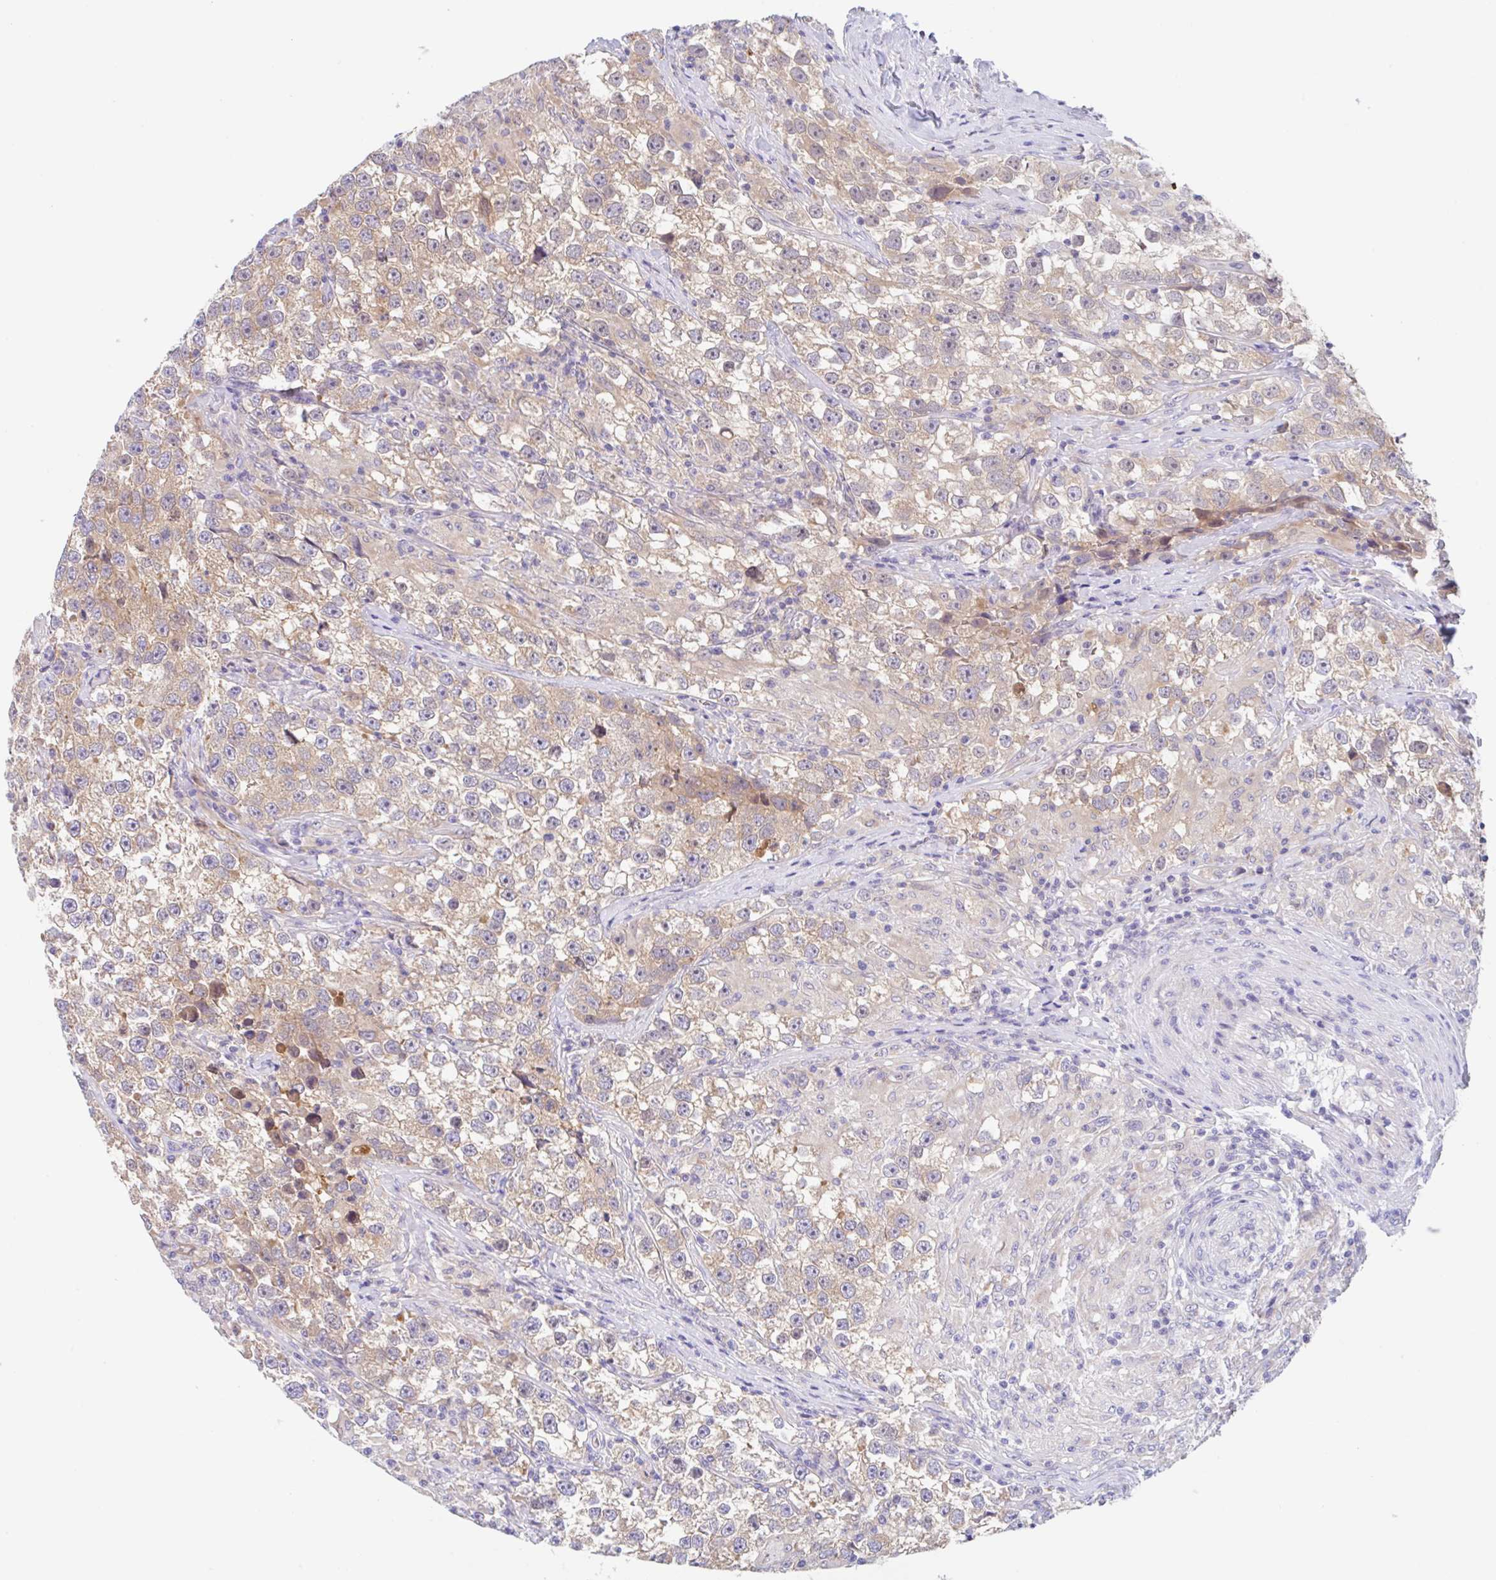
{"staining": {"intensity": "weak", "quantity": ">75%", "location": "cytoplasmic/membranous"}, "tissue": "testis cancer", "cell_type": "Tumor cells", "image_type": "cancer", "snomed": [{"axis": "morphology", "description": "Seminoma, NOS"}, {"axis": "topography", "description": "Testis"}], "caption": "A brown stain highlights weak cytoplasmic/membranous expression of a protein in testis cancer tumor cells.", "gene": "TMEM86A", "patient": {"sex": "male", "age": 46}}